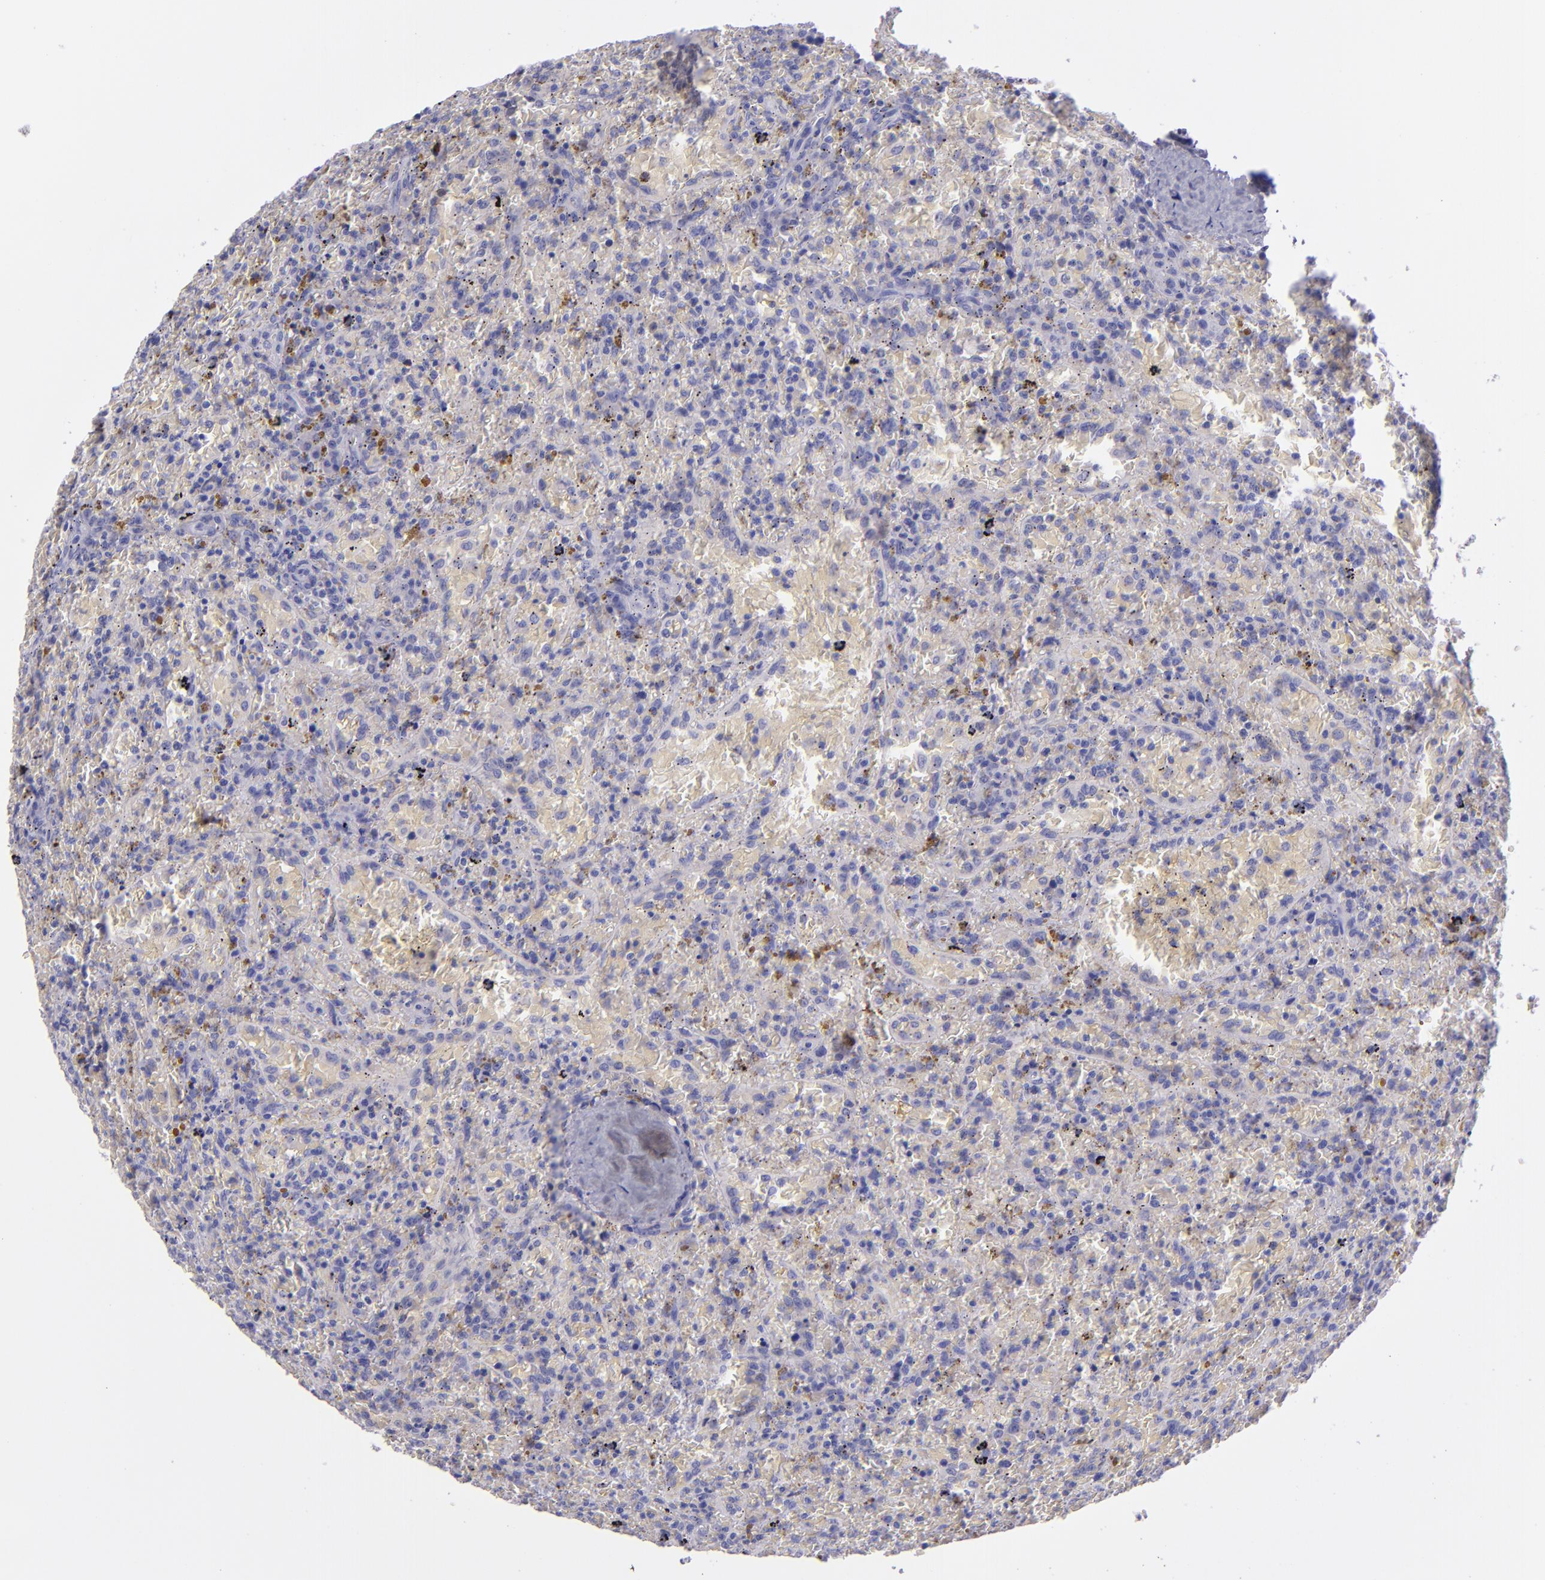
{"staining": {"intensity": "negative", "quantity": "none", "location": "none"}, "tissue": "lymphoma", "cell_type": "Tumor cells", "image_type": "cancer", "snomed": [{"axis": "morphology", "description": "Malignant lymphoma, non-Hodgkin's type, High grade"}, {"axis": "topography", "description": "Spleen"}, {"axis": "topography", "description": "Lymph node"}], "caption": "A micrograph of malignant lymphoma, non-Hodgkin's type (high-grade) stained for a protein shows no brown staining in tumor cells. Brightfield microscopy of immunohistochemistry (IHC) stained with DAB (3,3'-diaminobenzidine) (brown) and hematoxylin (blue), captured at high magnification.", "gene": "TNNT3", "patient": {"sex": "female", "age": 70}}